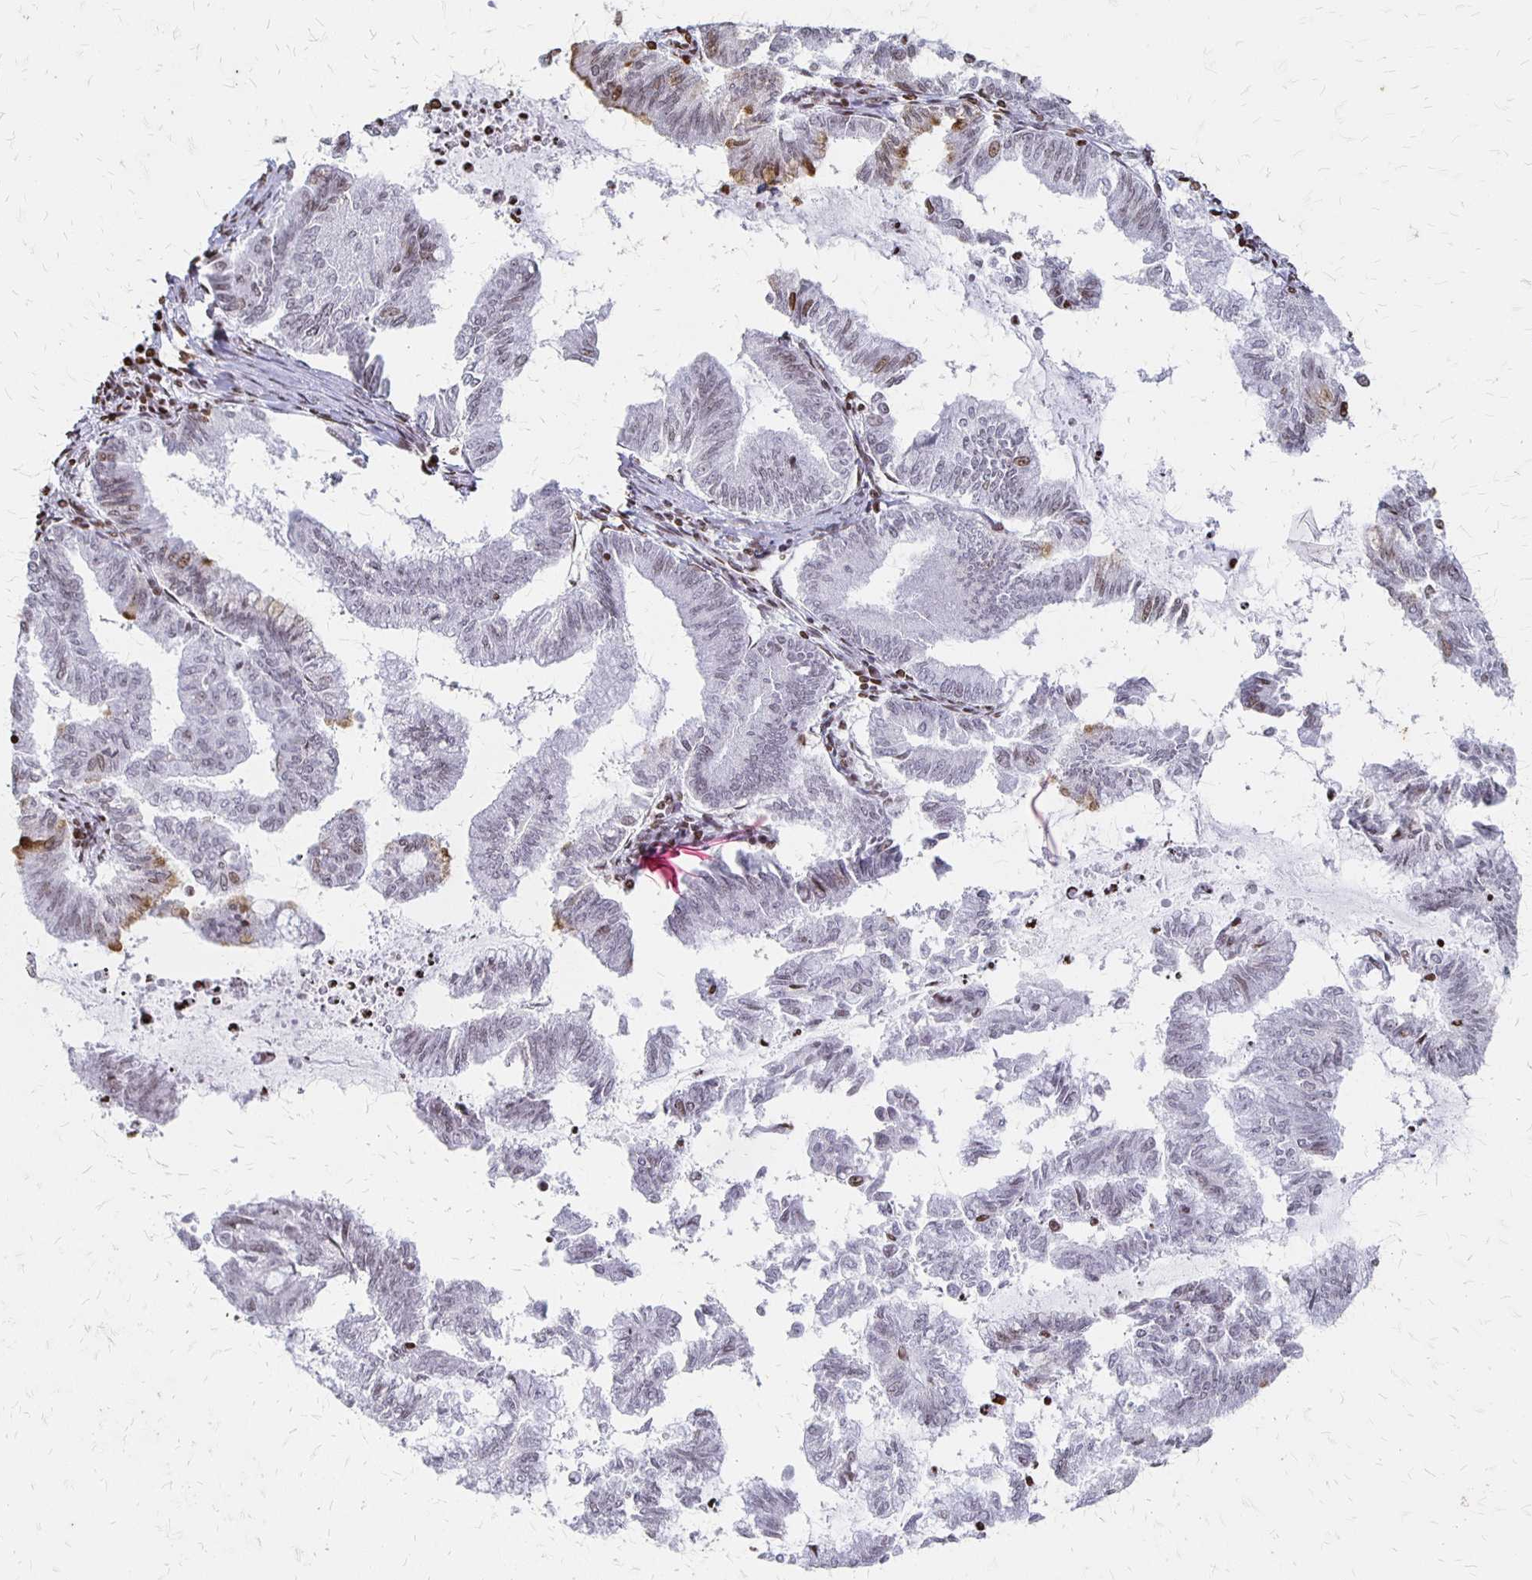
{"staining": {"intensity": "weak", "quantity": "<25%", "location": "nuclear"}, "tissue": "endometrial cancer", "cell_type": "Tumor cells", "image_type": "cancer", "snomed": [{"axis": "morphology", "description": "Adenocarcinoma, NOS"}, {"axis": "topography", "description": "Endometrium"}], "caption": "Immunohistochemistry (IHC) histopathology image of human adenocarcinoma (endometrial) stained for a protein (brown), which exhibits no staining in tumor cells.", "gene": "ZNF280C", "patient": {"sex": "female", "age": 79}}